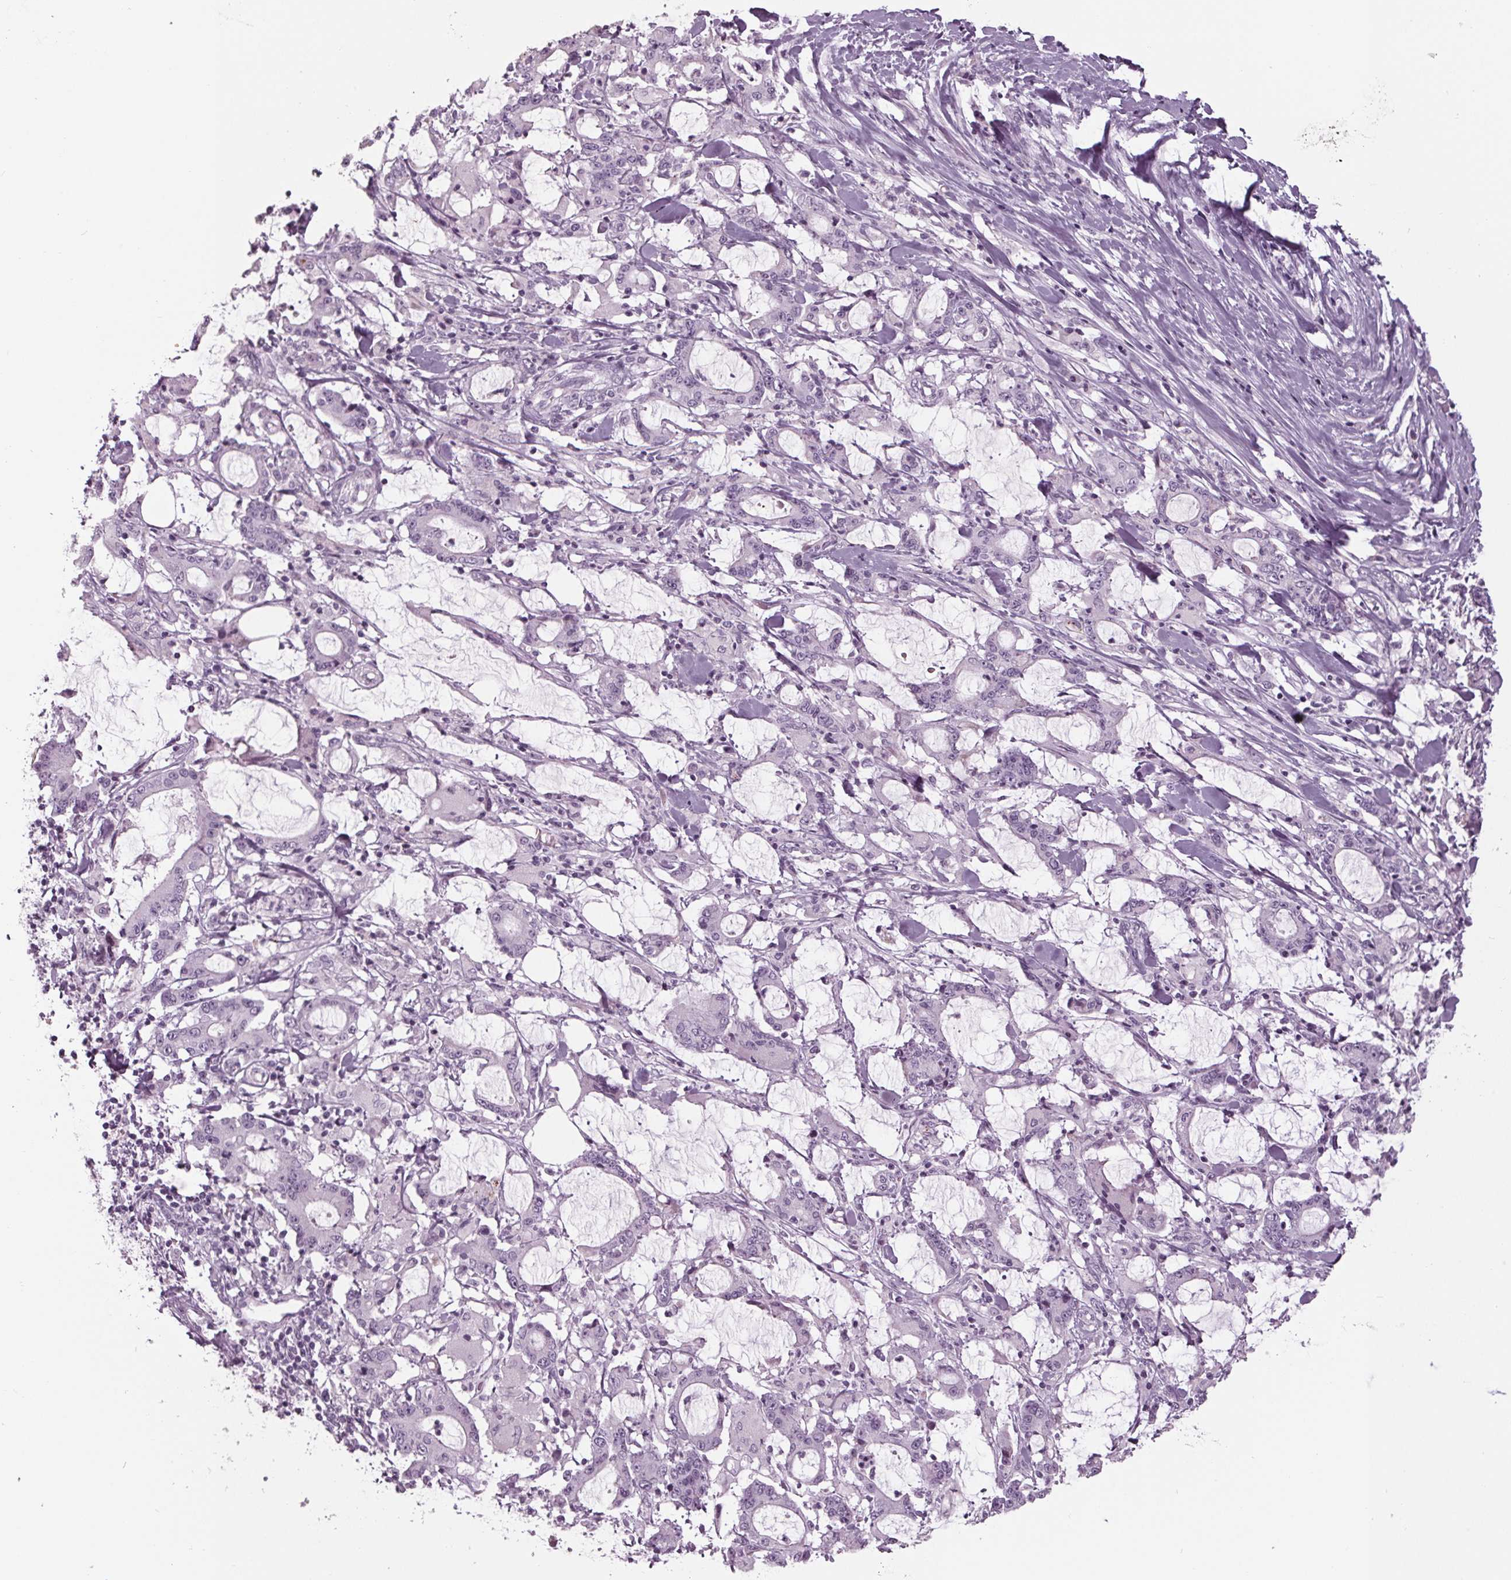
{"staining": {"intensity": "negative", "quantity": "none", "location": "none"}, "tissue": "stomach cancer", "cell_type": "Tumor cells", "image_type": "cancer", "snomed": [{"axis": "morphology", "description": "Adenocarcinoma, NOS"}, {"axis": "topography", "description": "Stomach, upper"}], "caption": "High magnification brightfield microscopy of stomach cancer stained with DAB (3,3'-diaminobenzidine) (brown) and counterstained with hematoxylin (blue): tumor cells show no significant positivity.", "gene": "CYP3A43", "patient": {"sex": "male", "age": 68}}